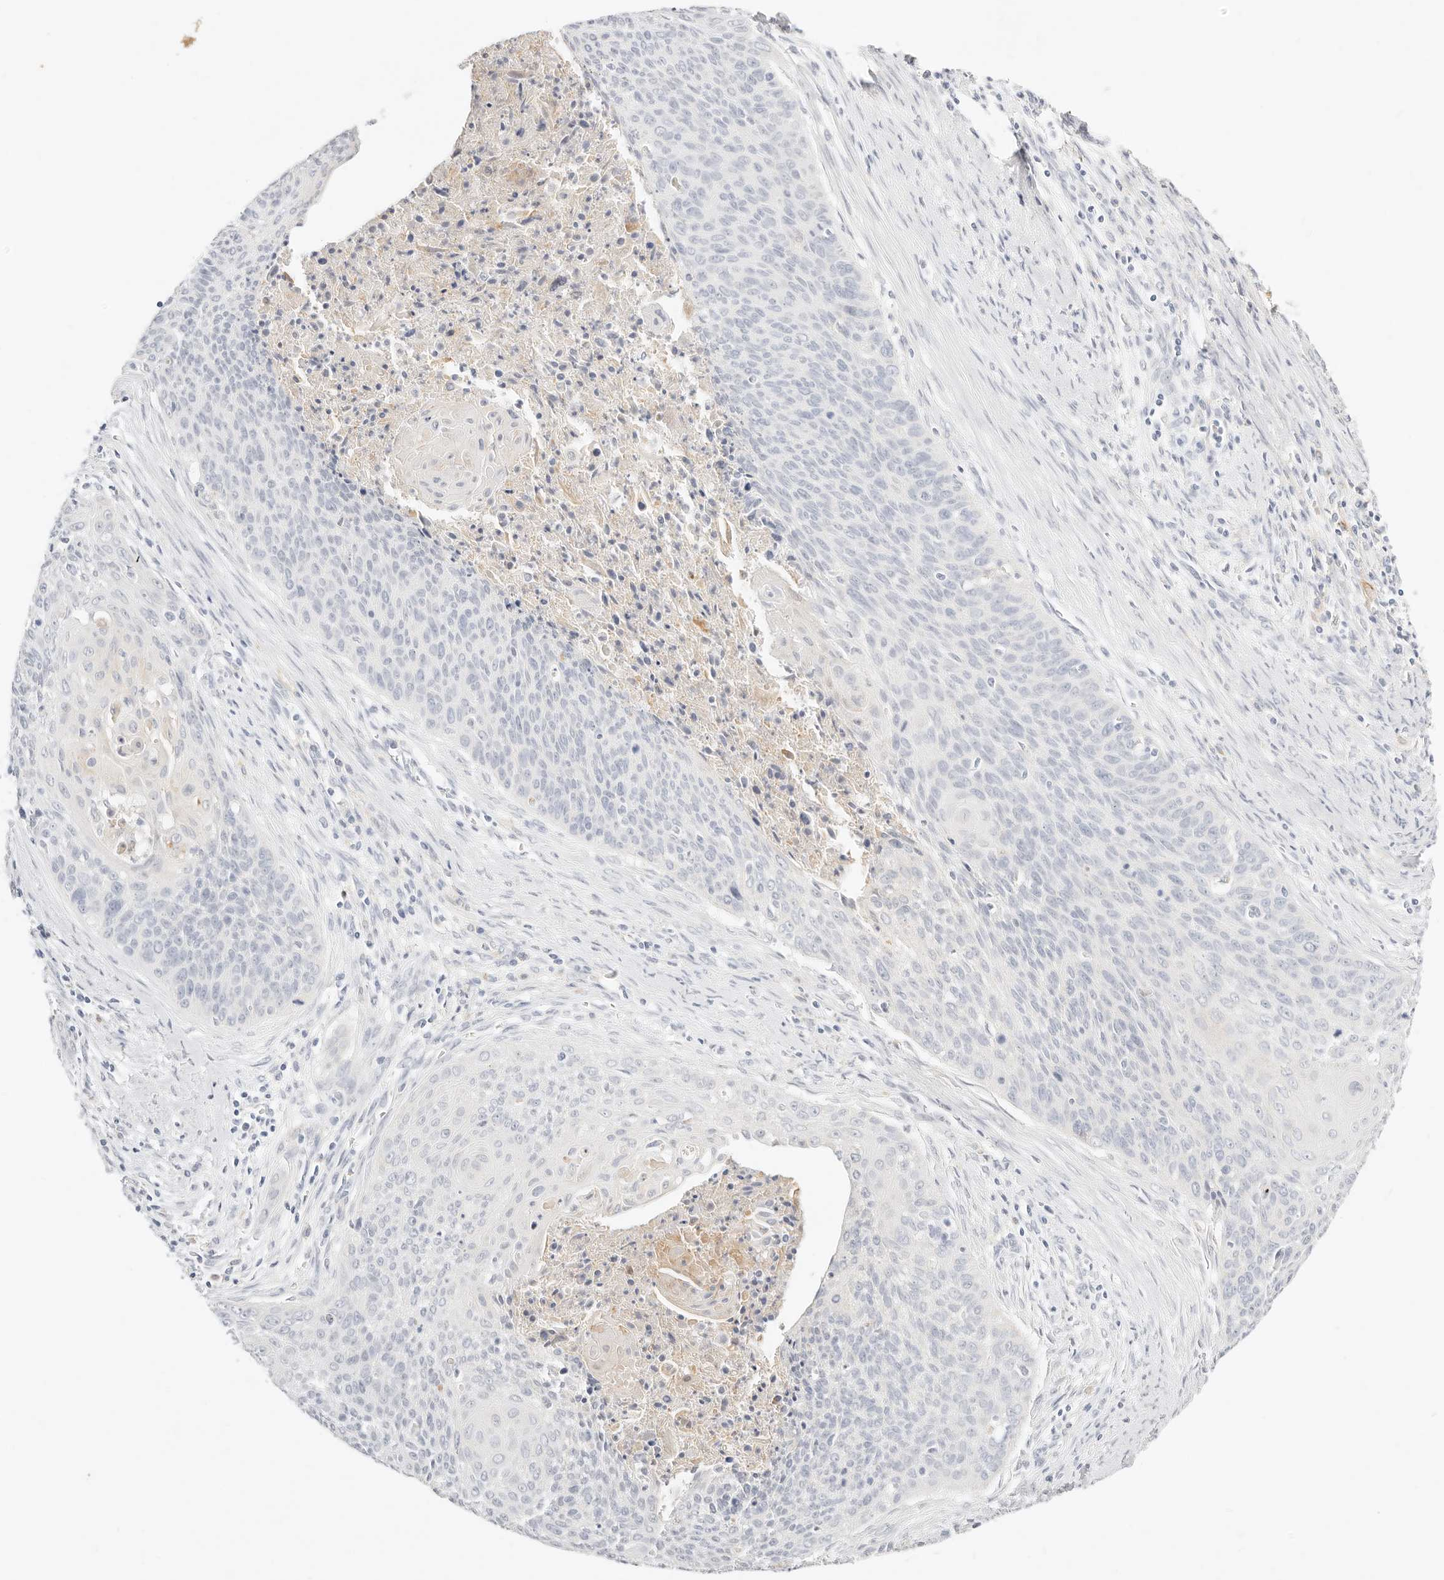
{"staining": {"intensity": "negative", "quantity": "none", "location": "none"}, "tissue": "cervical cancer", "cell_type": "Tumor cells", "image_type": "cancer", "snomed": [{"axis": "morphology", "description": "Squamous cell carcinoma, NOS"}, {"axis": "topography", "description": "Cervix"}], "caption": "Cervical squamous cell carcinoma was stained to show a protein in brown. There is no significant expression in tumor cells. (DAB (3,3'-diaminobenzidine) immunohistochemistry (IHC) with hematoxylin counter stain).", "gene": "ACOX1", "patient": {"sex": "female", "age": 55}}